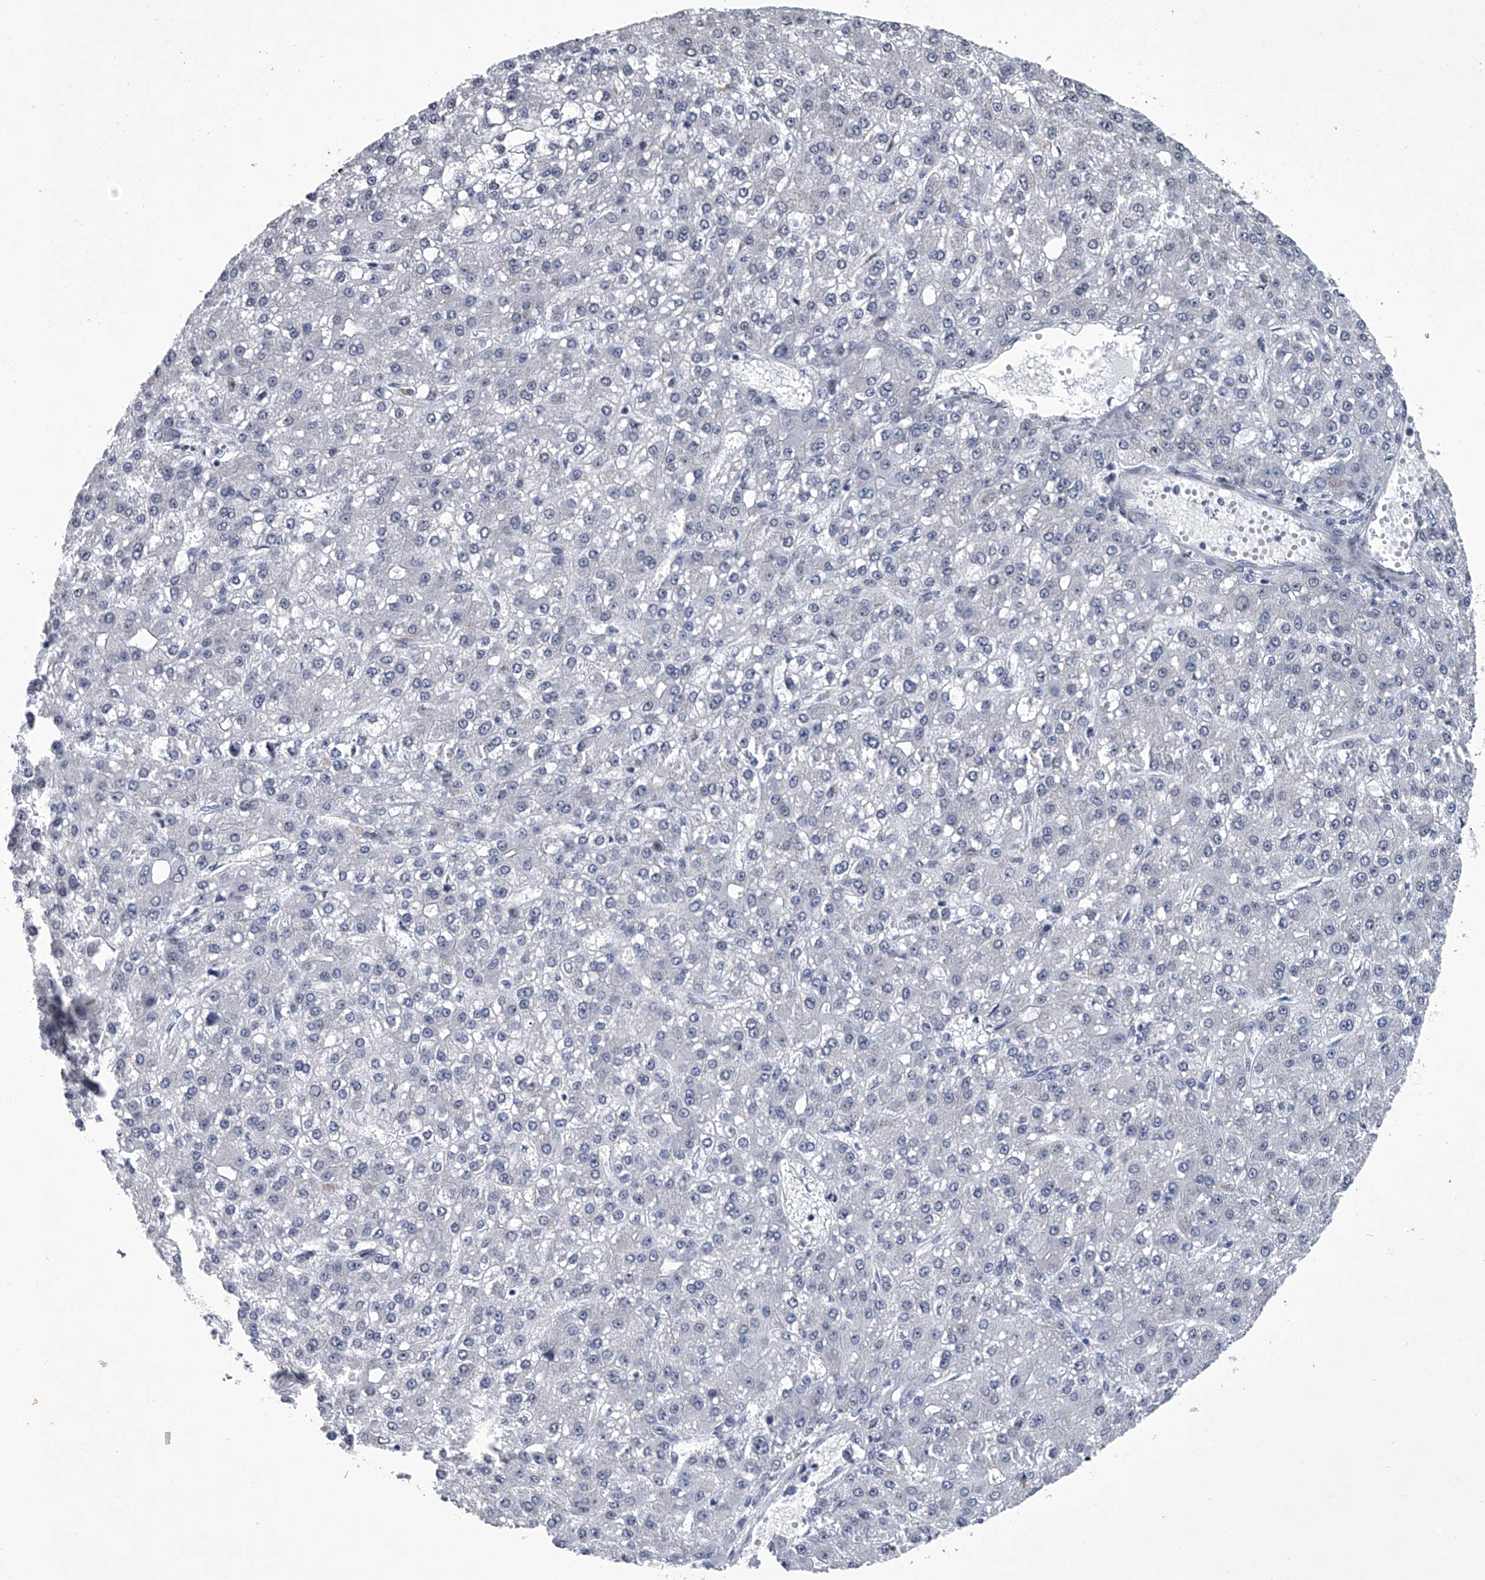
{"staining": {"intensity": "negative", "quantity": "none", "location": "none"}, "tissue": "liver cancer", "cell_type": "Tumor cells", "image_type": "cancer", "snomed": [{"axis": "morphology", "description": "Carcinoma, Hepatocellular, NOS"}, {"axis": "topography", "description": "Liver"}], "caption": "IHC histopathology image of human hepatocellular carcinoma (liver) stained for a protein (brown), which reveals no staining in tumor cells.", "gene": "PPP2R5D", "patient": {"sex": "male", "age": 67}}